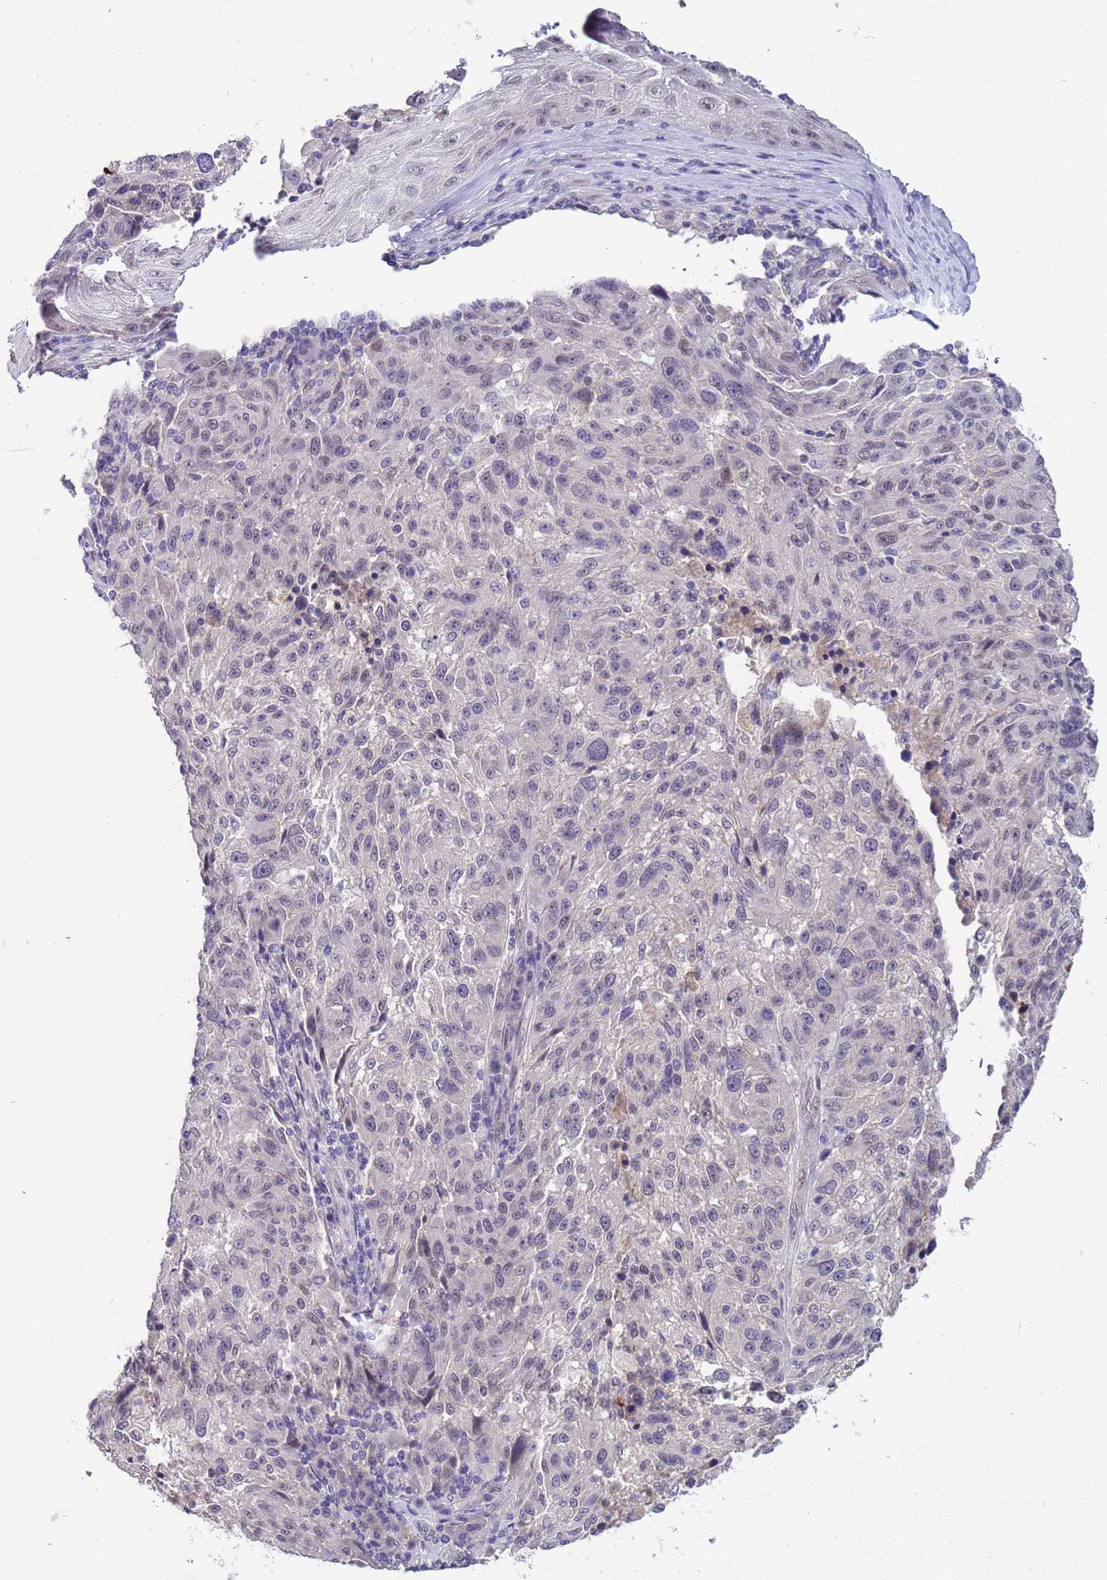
{"staining": {"intensity": "negative", "quantity": "none", "location": "none"}, "tissue": "melanoma", "cell_type": "Tumor cells", "image_type": "cancer", "snomed": [{"axis": "morphology", "description": "Malignant melanoma, NOS"}, {"axis": "topography", "description": "Skin"}], "caption": "Immunohistochemistry micrograph of neoplastic tissue: human melanoma stained with DAB (3,3'-diaminobenzidine) reveals no significant protein staining in tumor cells. Brightfield microscopy of immunohistochemistry stained with DAB (3,3'-diaminobenzidine) (brown) and hematoxylin (blue), captured at high magnification.", "gene": "TRMT10A", "patient": {"sex": "male", "age": 53}}